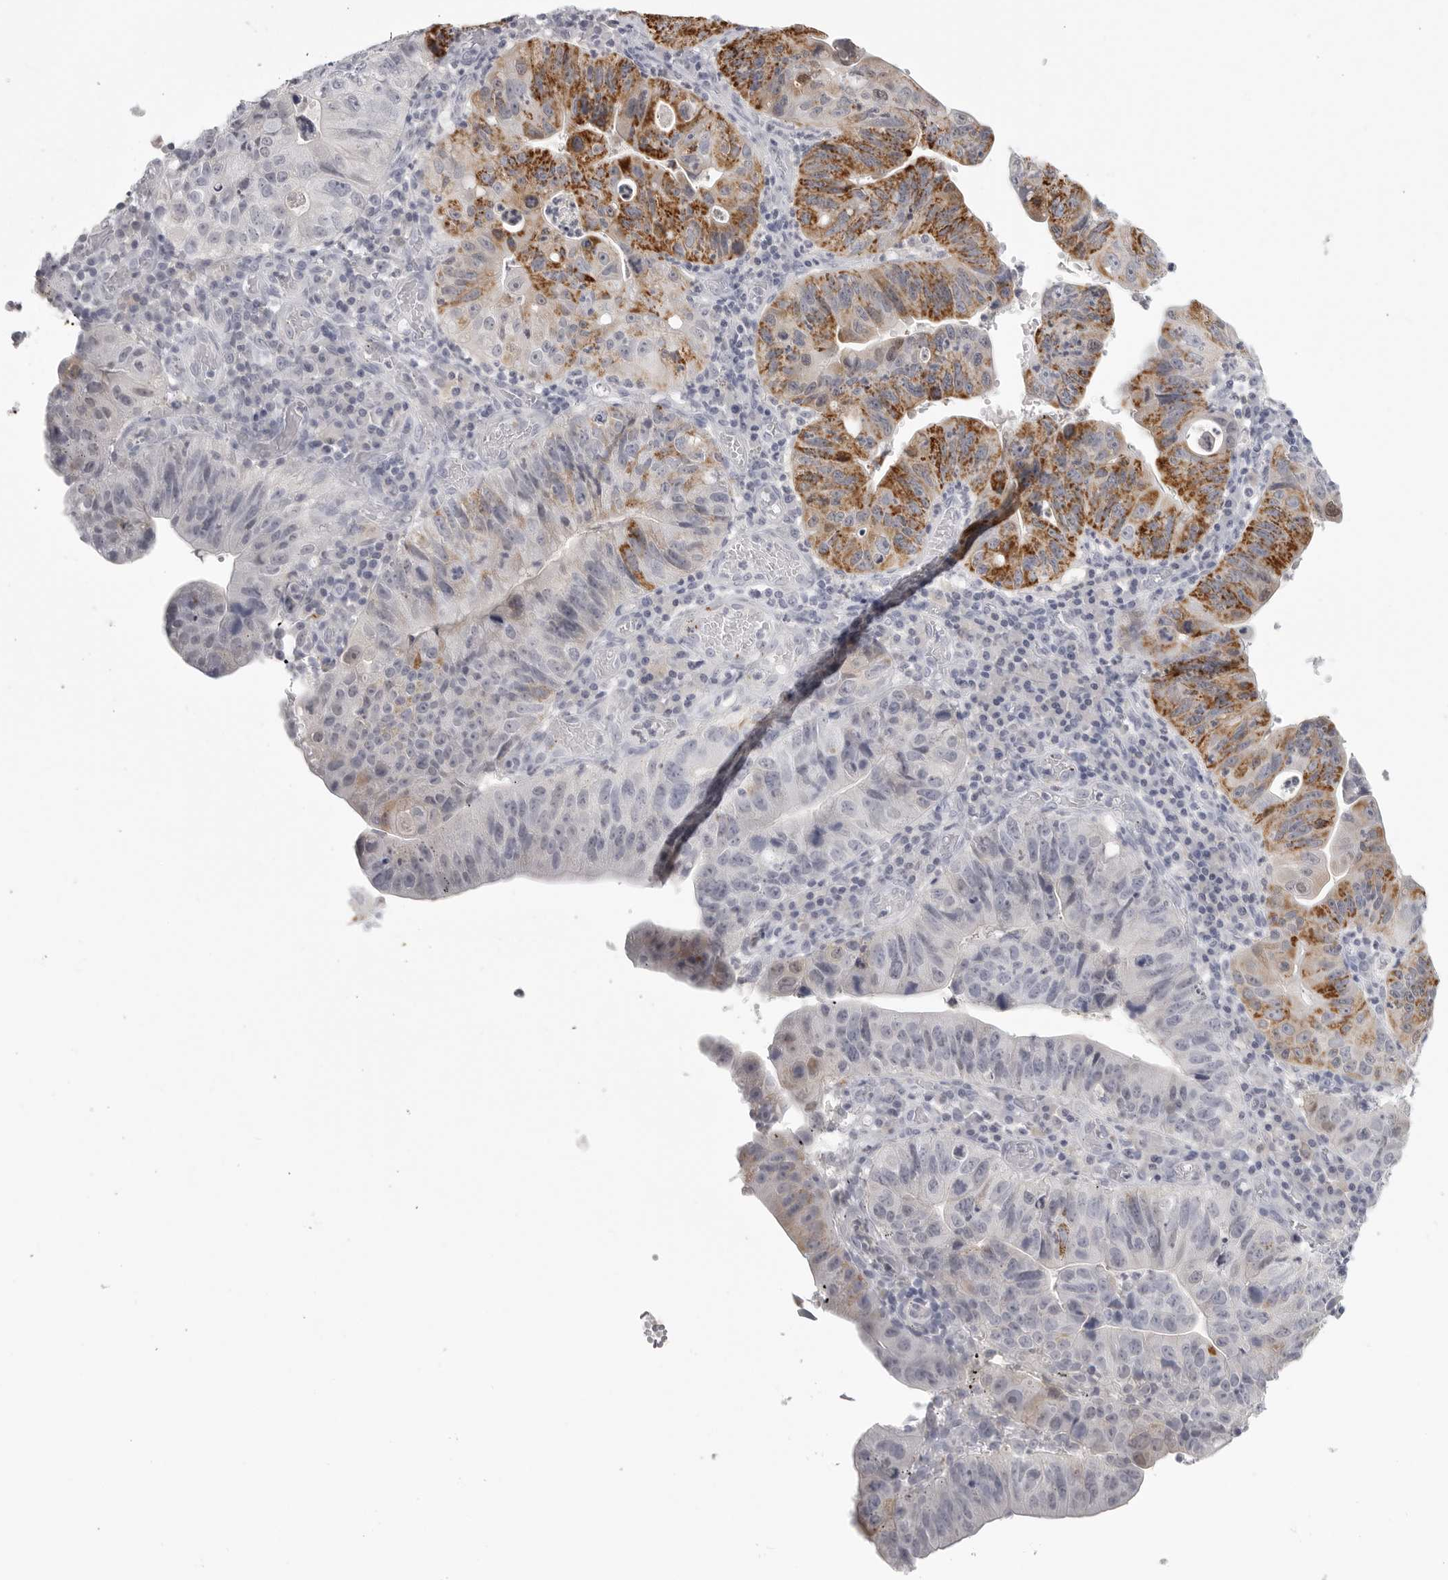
{"staining": {"intensity": "strong", "quantity": "25%-75%", "location": "cytoplasmic/membranous"}, "tissue": "stomach cancer", "cell_type": "Tumor cells", "image_type": "cancer", "snomed": [{"axis": "morphology", "description": "Adenocarcinoma, NOS"}, {"axis": "topography", "description": "Stomach"}], "caption": "Immunohistochemical staining of human adenocarcinoma (stomach) displays high levels of strong cytoplasmic/membranous protein positivity in approximately 25%-75% of tumor cells. (IHC, brightfield microscopy, high magnification).", "gene": "HMGCS2", "patient": {"sex": "male", "age": 59}}